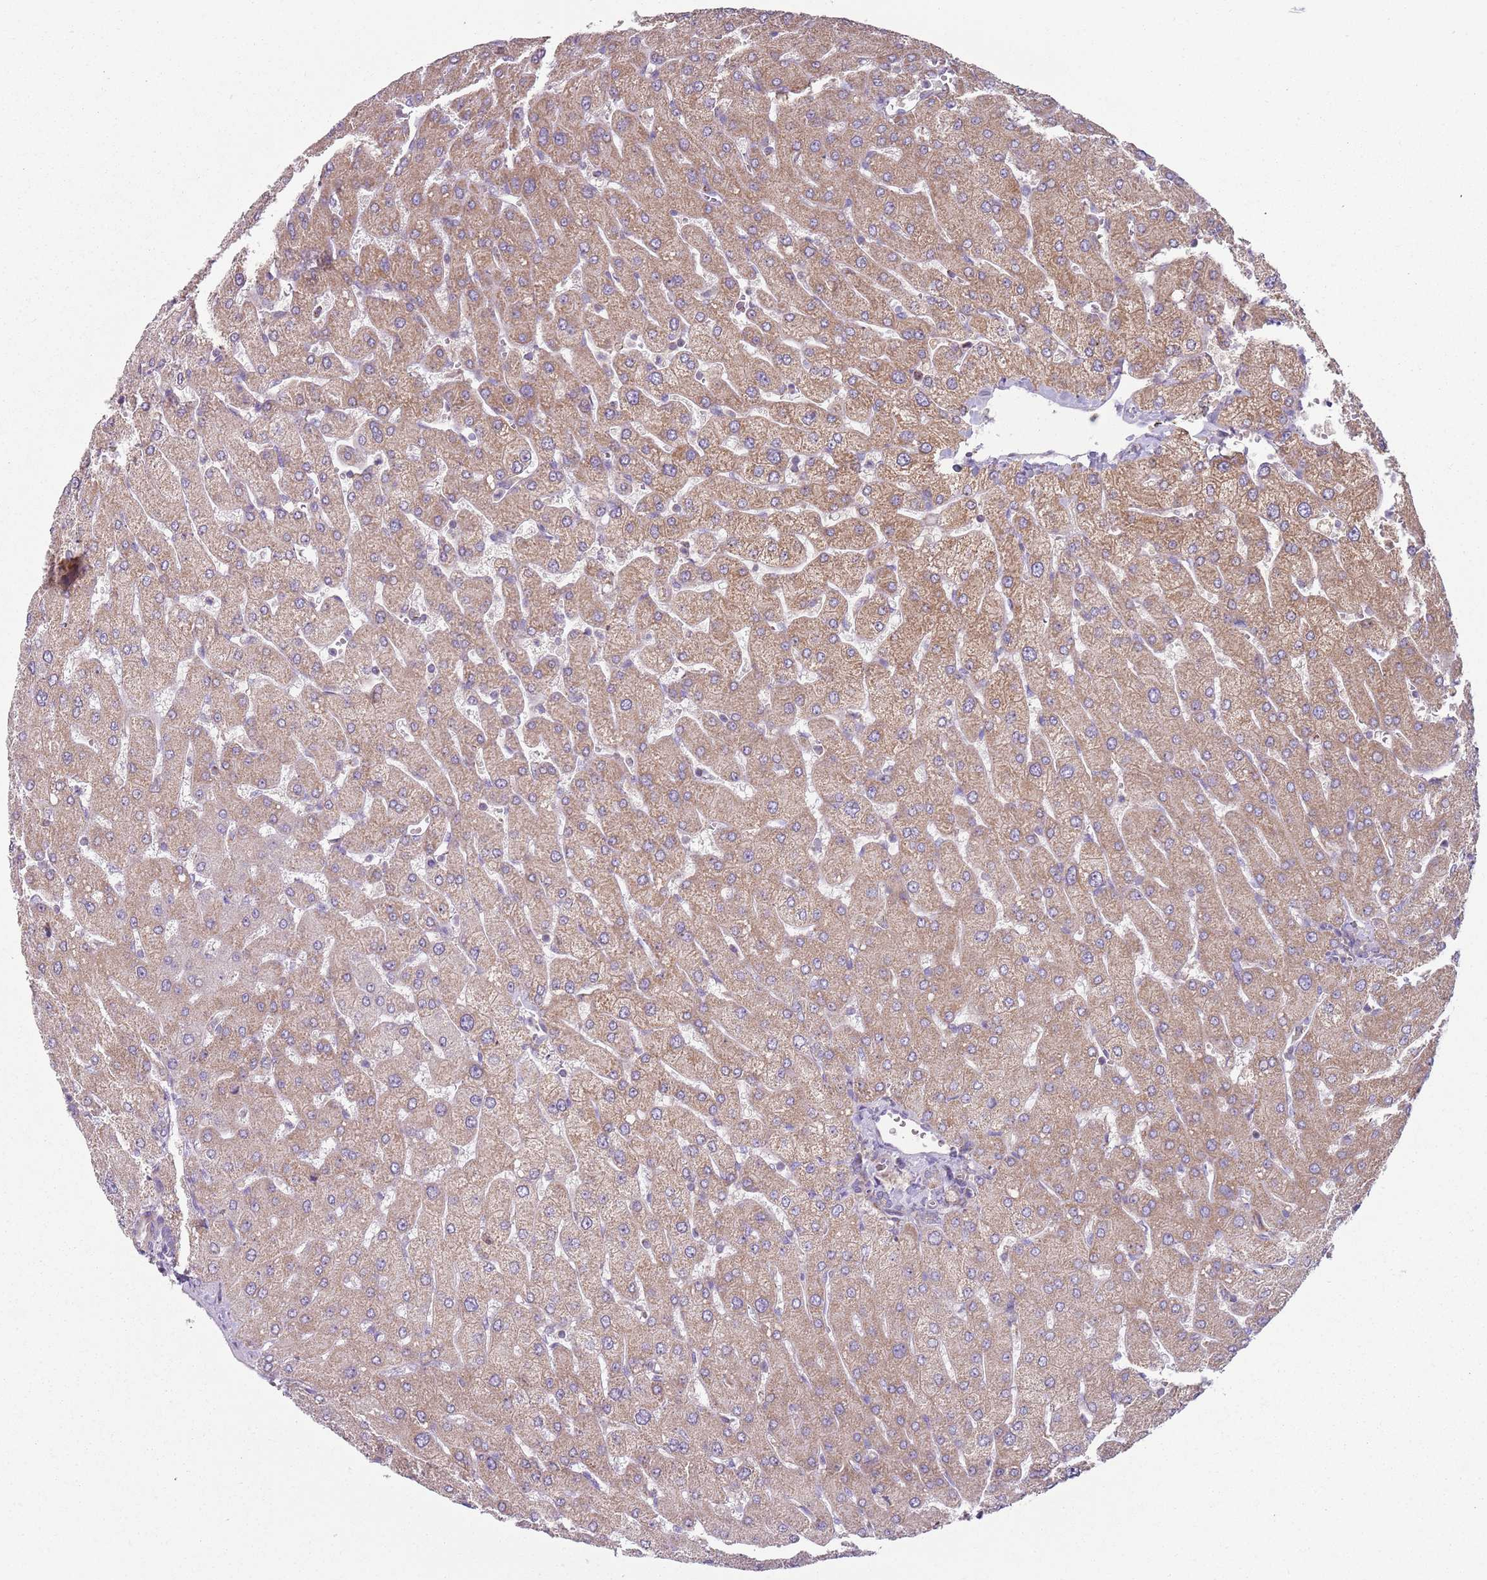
{"staining": {"intensity": "negative", "quantity": "none", "location": "none"}, "tissue": "liver", "cell_type": "Cholangiocytes", "image_type": "normal", "snomed": [{"axis": "morphology", "description": "Normal tissue, NOS"}, {"axis": "topography", "description": "Liver"}], "caption": "An immunohistochemistry histopathology image of benign liver is shown. There is no staining in cholangiocytes of liver.", "gene": "GAS8", "patient": {"sex": "male", "age": 55}}